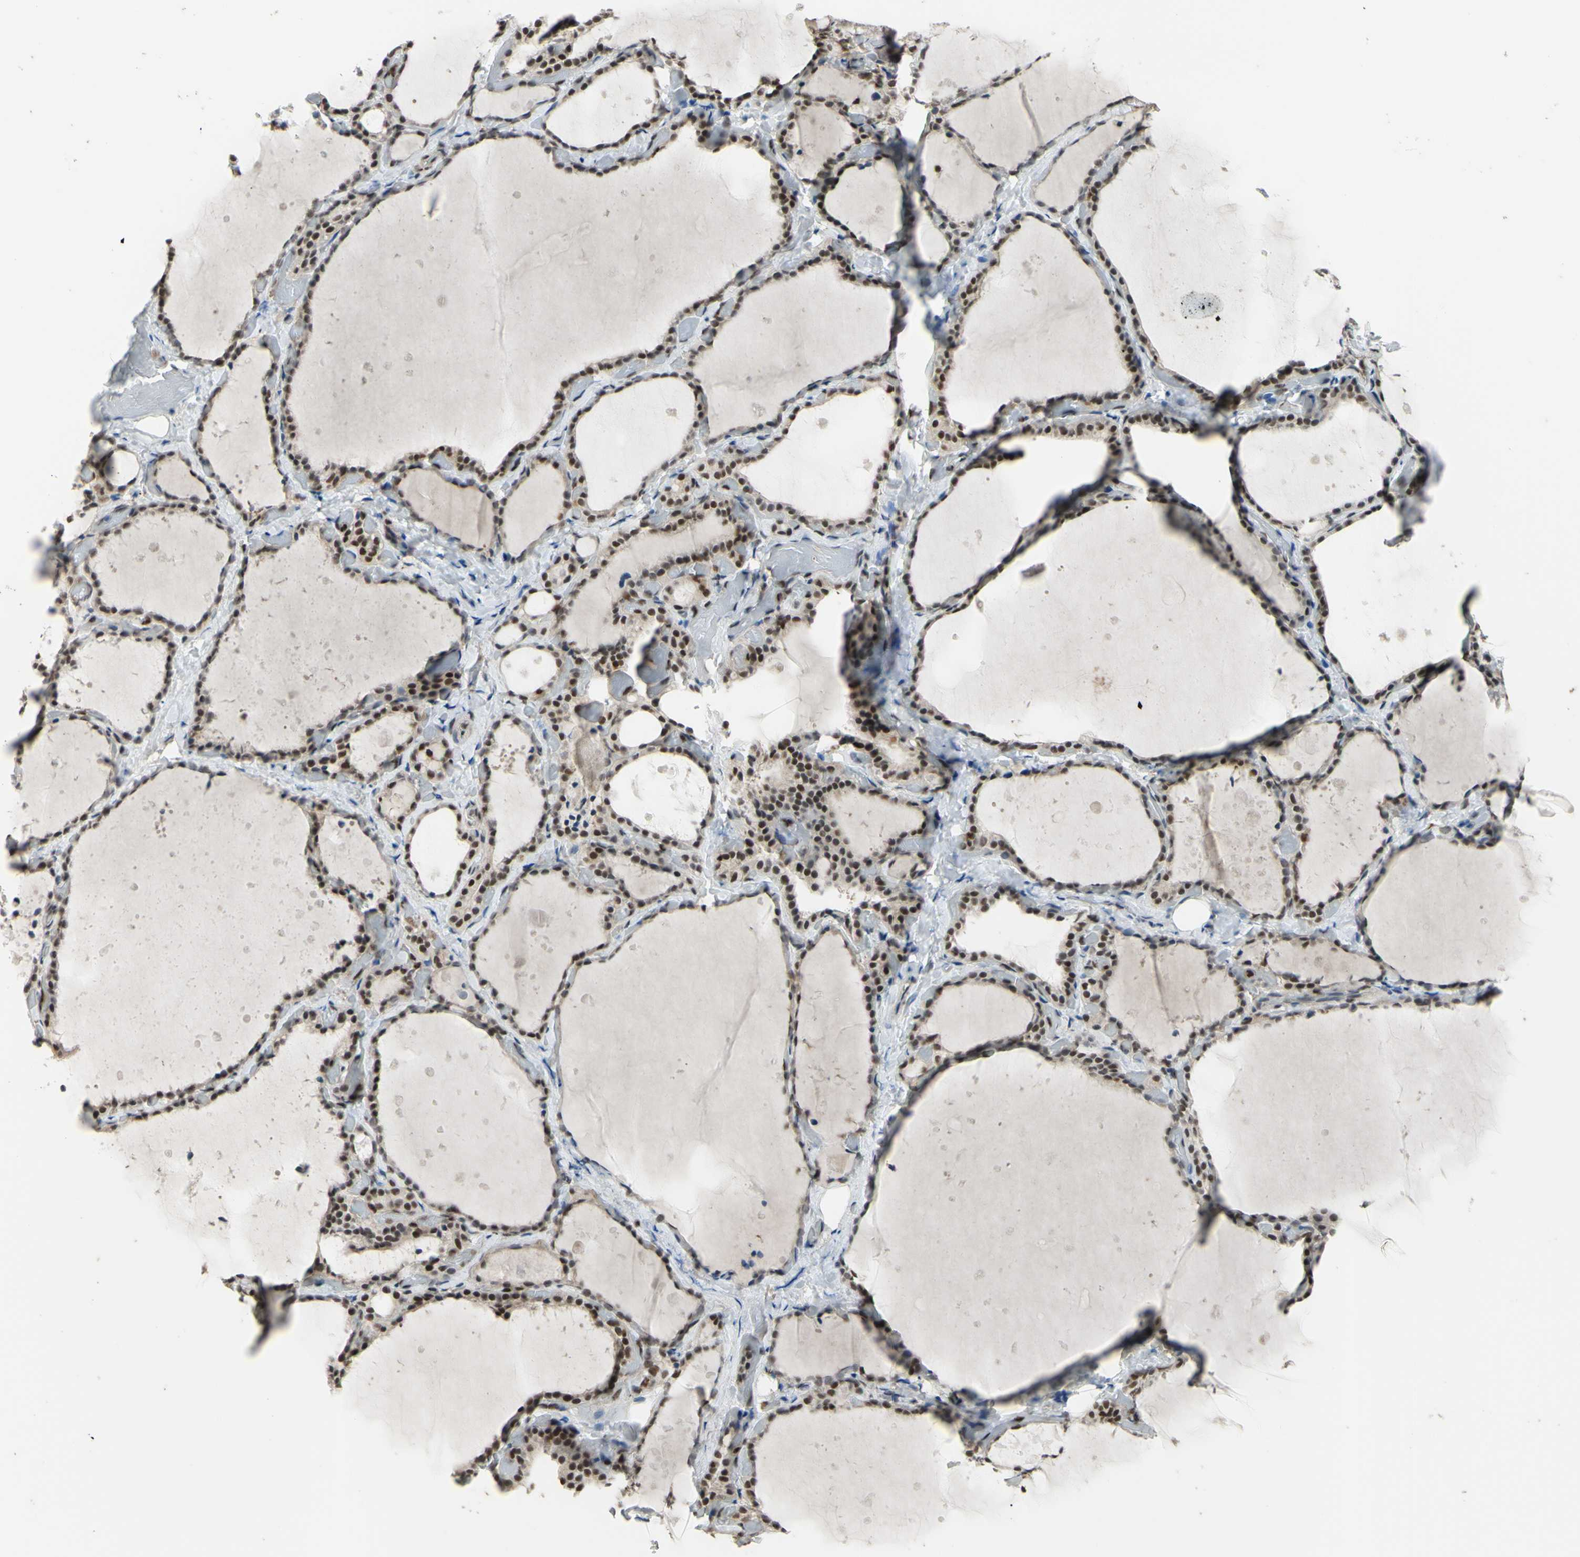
{"staining": {"intensity": "moderate", "quantity": ">75%", "location": "nuclear"}, "tissue": "thyroid gland", "cell_type": "Glandular cells", "image_type": "normal", "snomed": [{"axis": "morphology", "description": "Normal tissue, NOS"}, {"axis": "topography", "description": "Thyroid gland"}], "caption": "Immunohistochemistry (IHC) of normal thyroid gland reveals medium levels of moderate nuclear staining in about >75% of glandular cells. The protein is shown in brown color, while the nuclei are stained blue.", "gene": "FKBP5", "patient": {"sex": "female", "age": 44}}